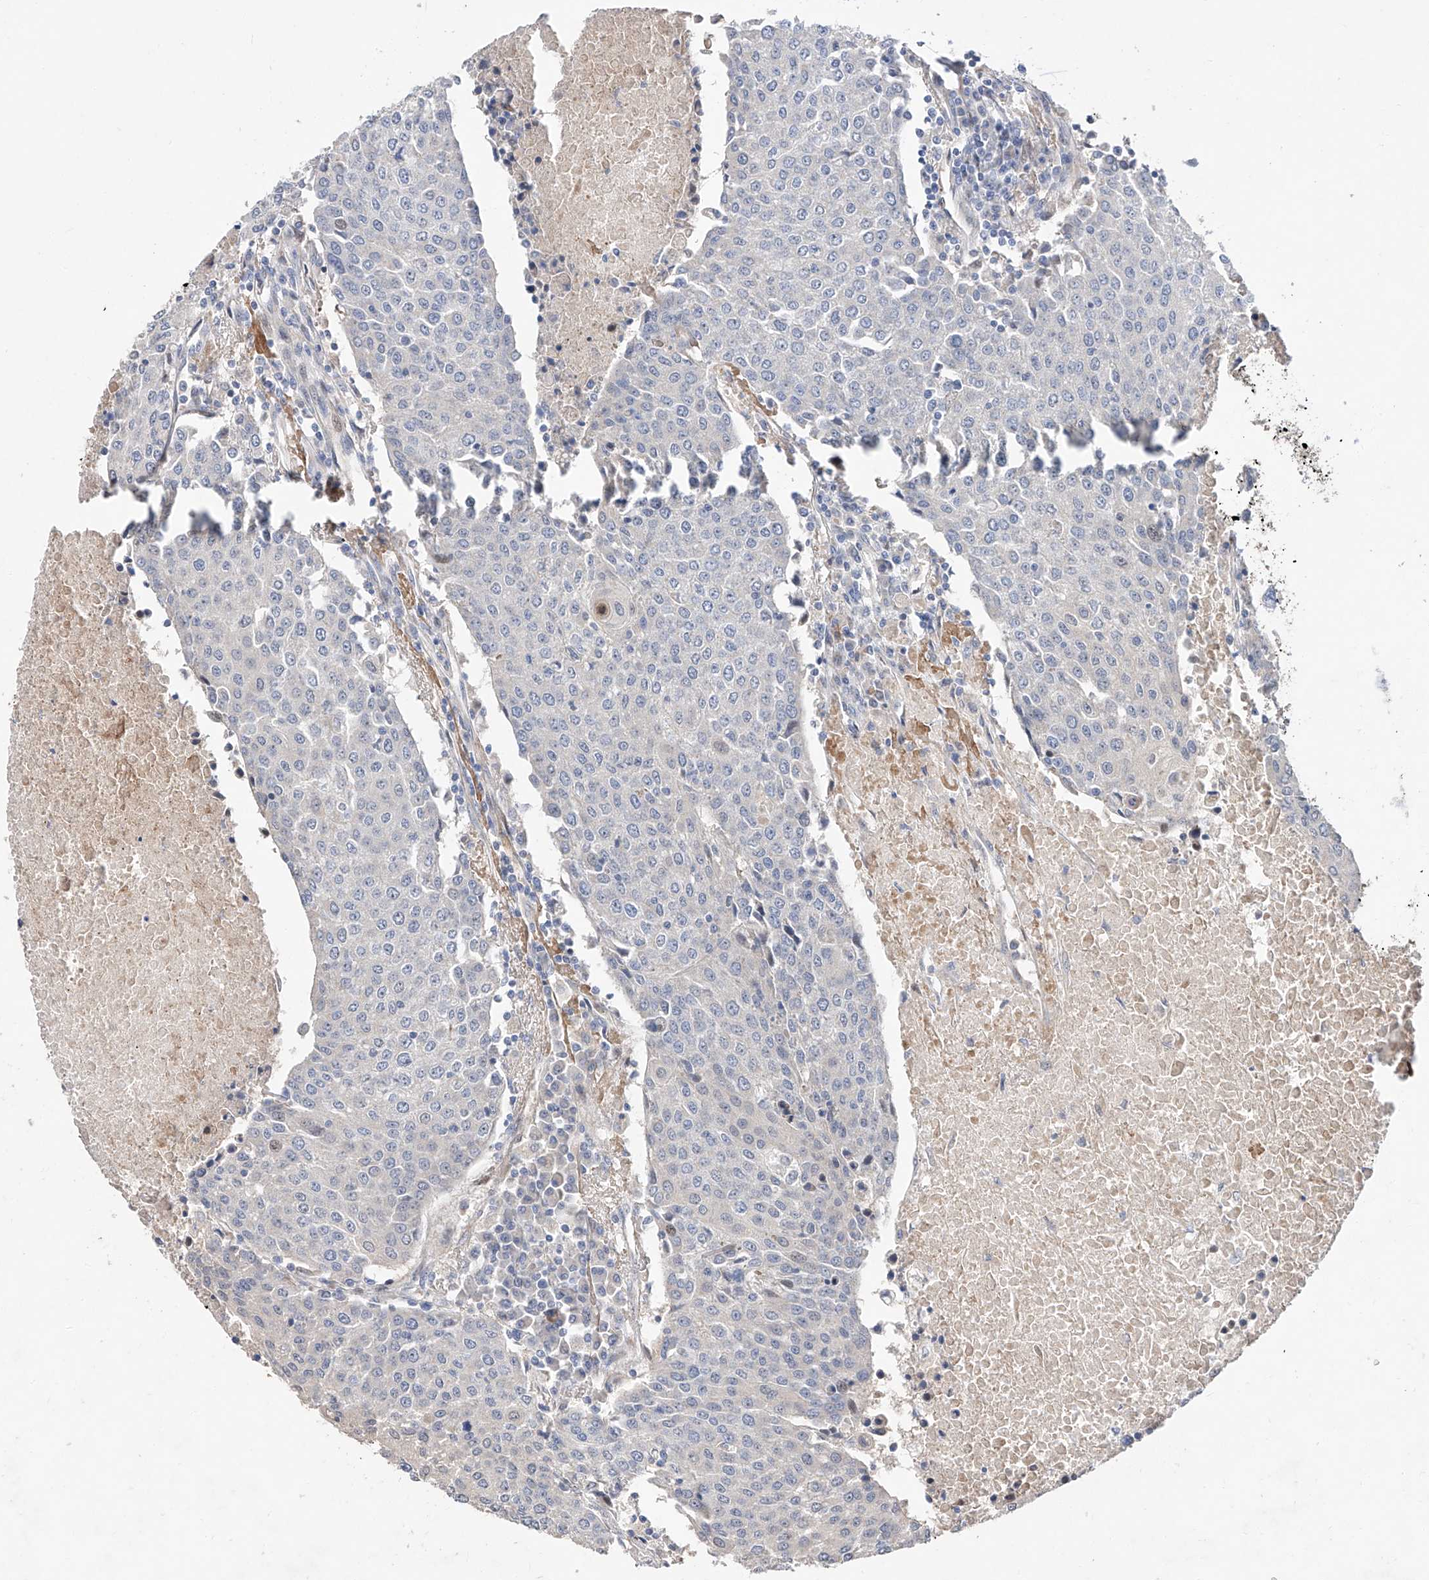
{"staining": {"intensity": "negative", "quantity": "none", "location": "none"}, "tissue": "urothelial cancer", "cell_type": "Tumor cells", "image_type": "cancer", "snomed": [{"axis": "morphology", "description": "Urothelial carcinoma, High grade"}, {"axis": "topography", "description": "Urinary bladder"}], "caption": "An IHC histopathology image of urothelial carcinoma (high-grade) is shown. There is no staining in tumor cells of urothelial carcinoma (high-grade).", "gene": "FUCA2", "patient": {"sex": "female", "age": 85}}